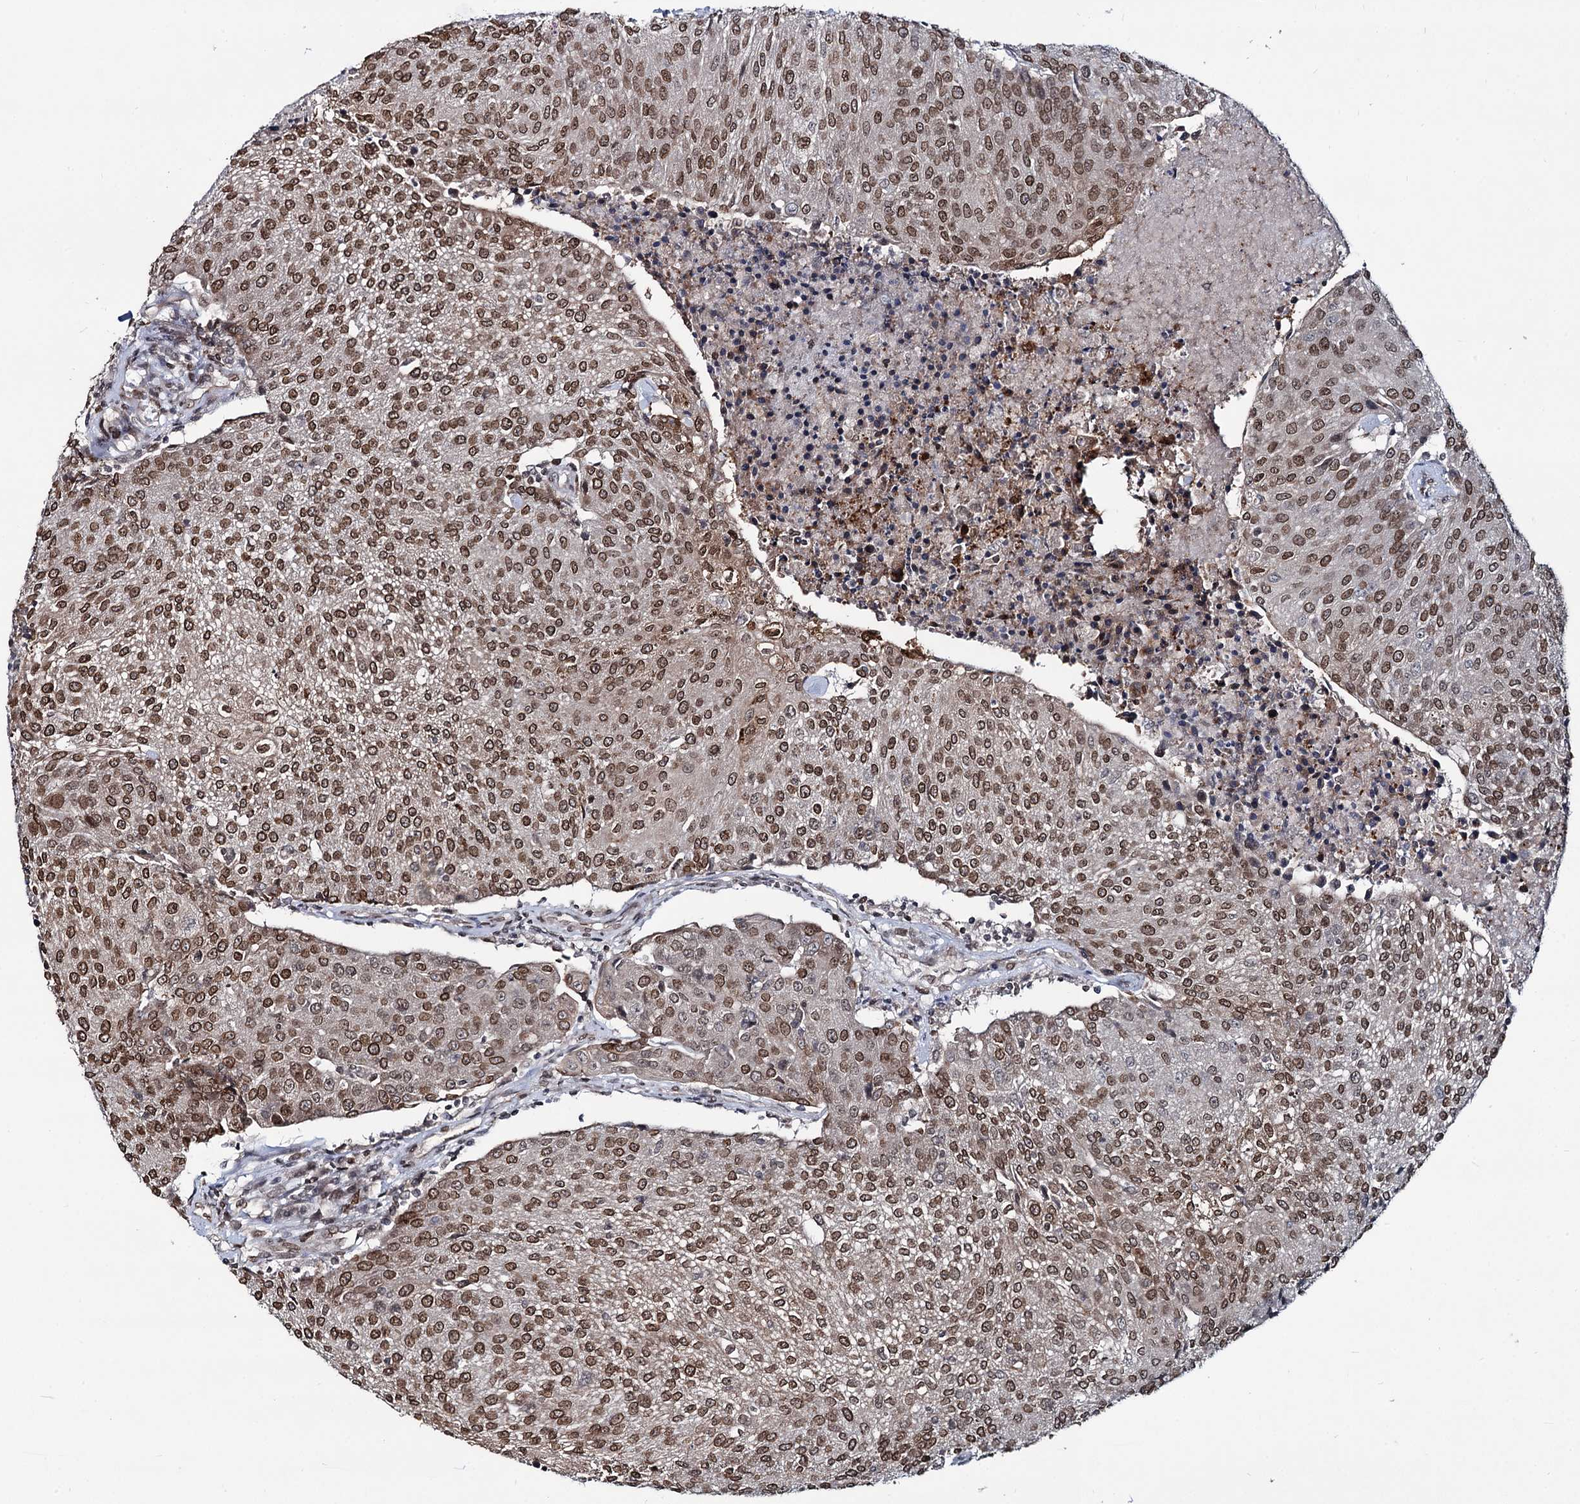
{"staining": {"intensity": "moderate", "quantity": ">75%", "location": "cytoplasmic/membranous,nuclear"}, "tissue": "urothelial cancer", "cell_type": "Tumor cells", "image_type": "cancer", "snomed": [{"axis": "morphology", "description": "Urothelial carcinoma, High grade"}, {"axis": "topography", "description": "Urinary bladder"}], "caption": "An image of urothelial cancer stained for a protein exhibits moderate cytoplasmic/membranous and nuclear brown staining in tumor cells. (Brightfield microscopy of DAB IHC at high magnification).", "gene": "RNF6", "patient": {"sex": "female", "age": 85}}